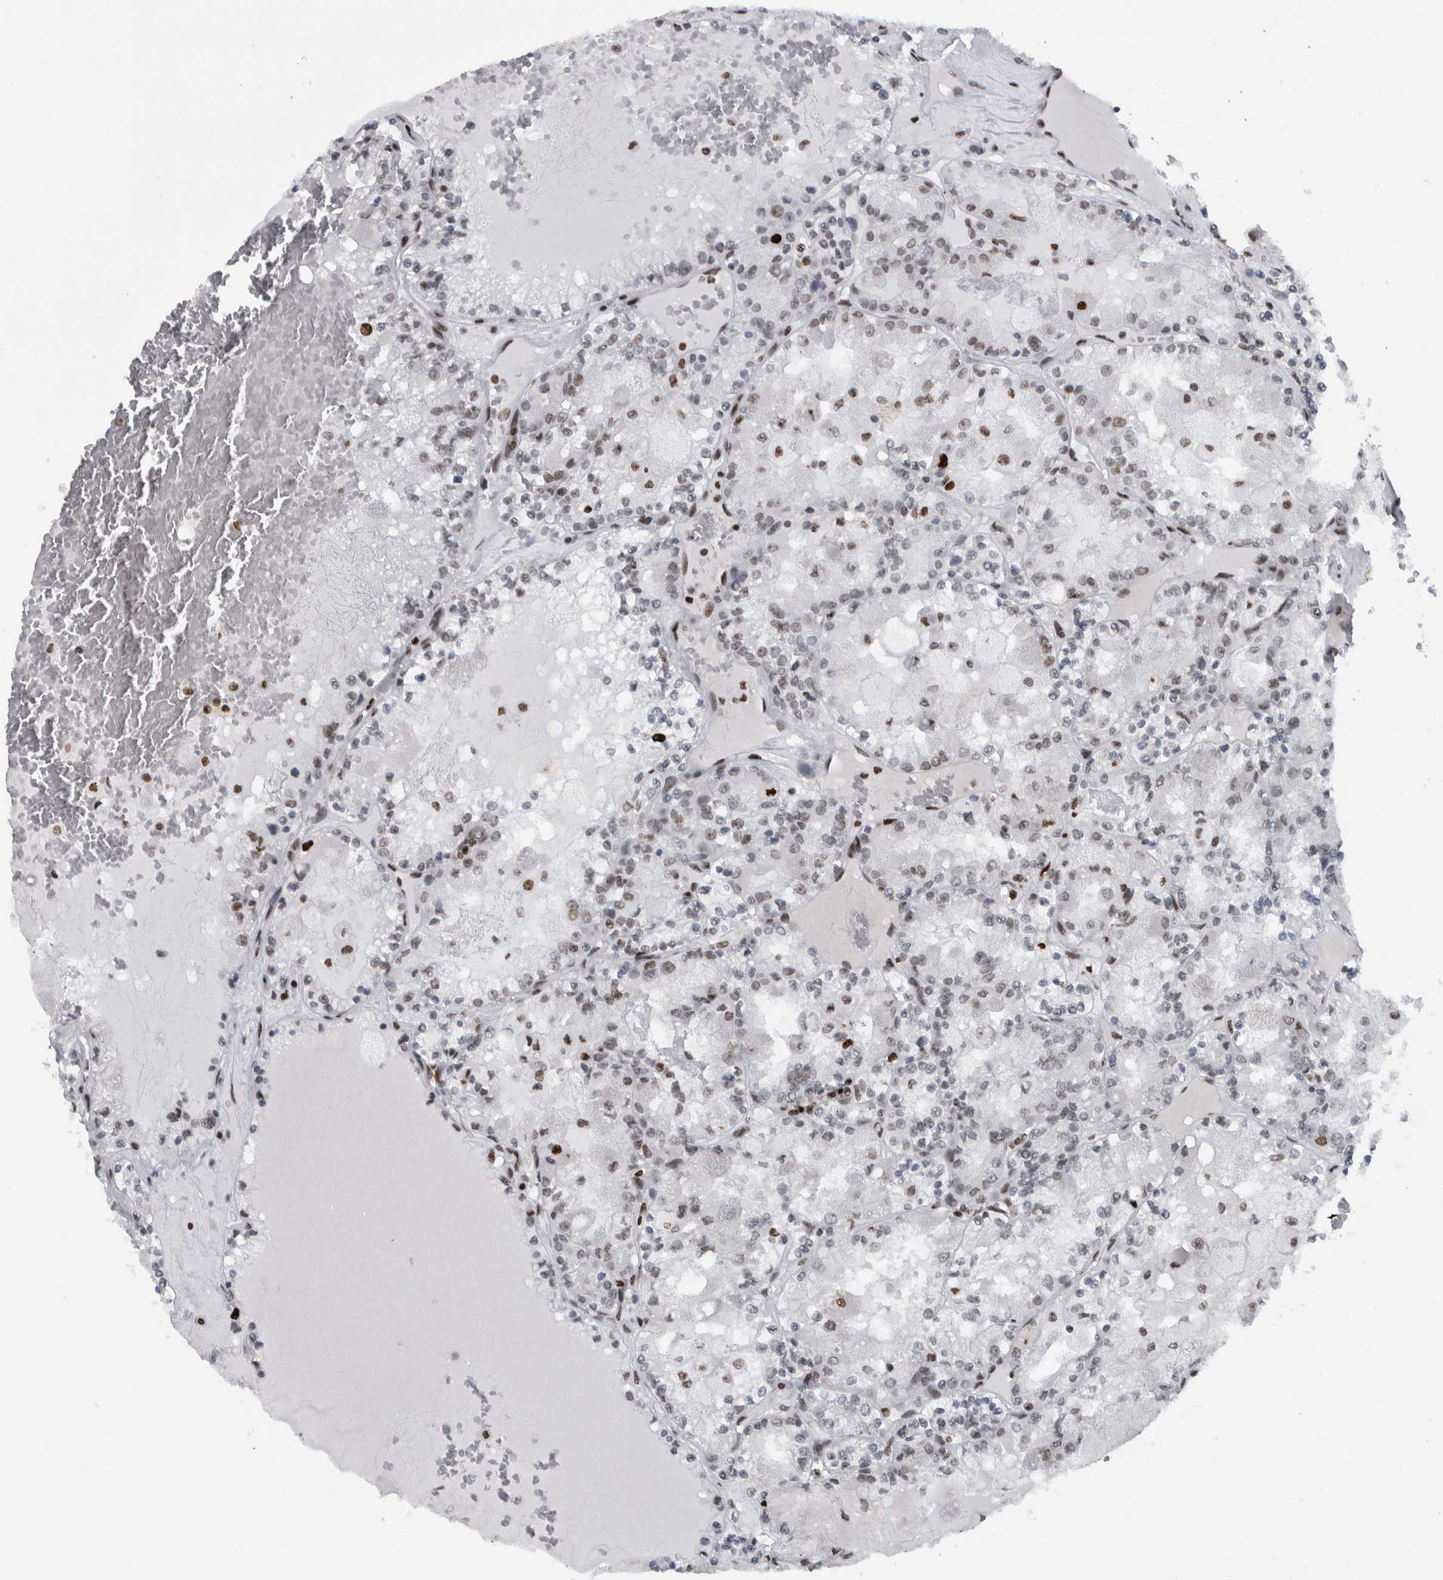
{"staining": {"intensity": "weak", "quantity": "25%-75%", "location": "nuclear"}, "tissue": "renal cancer", "cell_type": "Tumor cells", "image_type": "cancer", "snomed": [{"axis": "morphology", "description": "Adenocarcinoma, NOS"}, {"axis": "topography", "description": "Kidney"}], "caption": "Approximately 25%-75% of tumor cells in human renal adenocarcinoma demonstrate weak nuclear protein expression as visualized by brown immunohistochemical staining.", "gene": "TOP2B", "patient": {"sex": "female", "age": 56}}